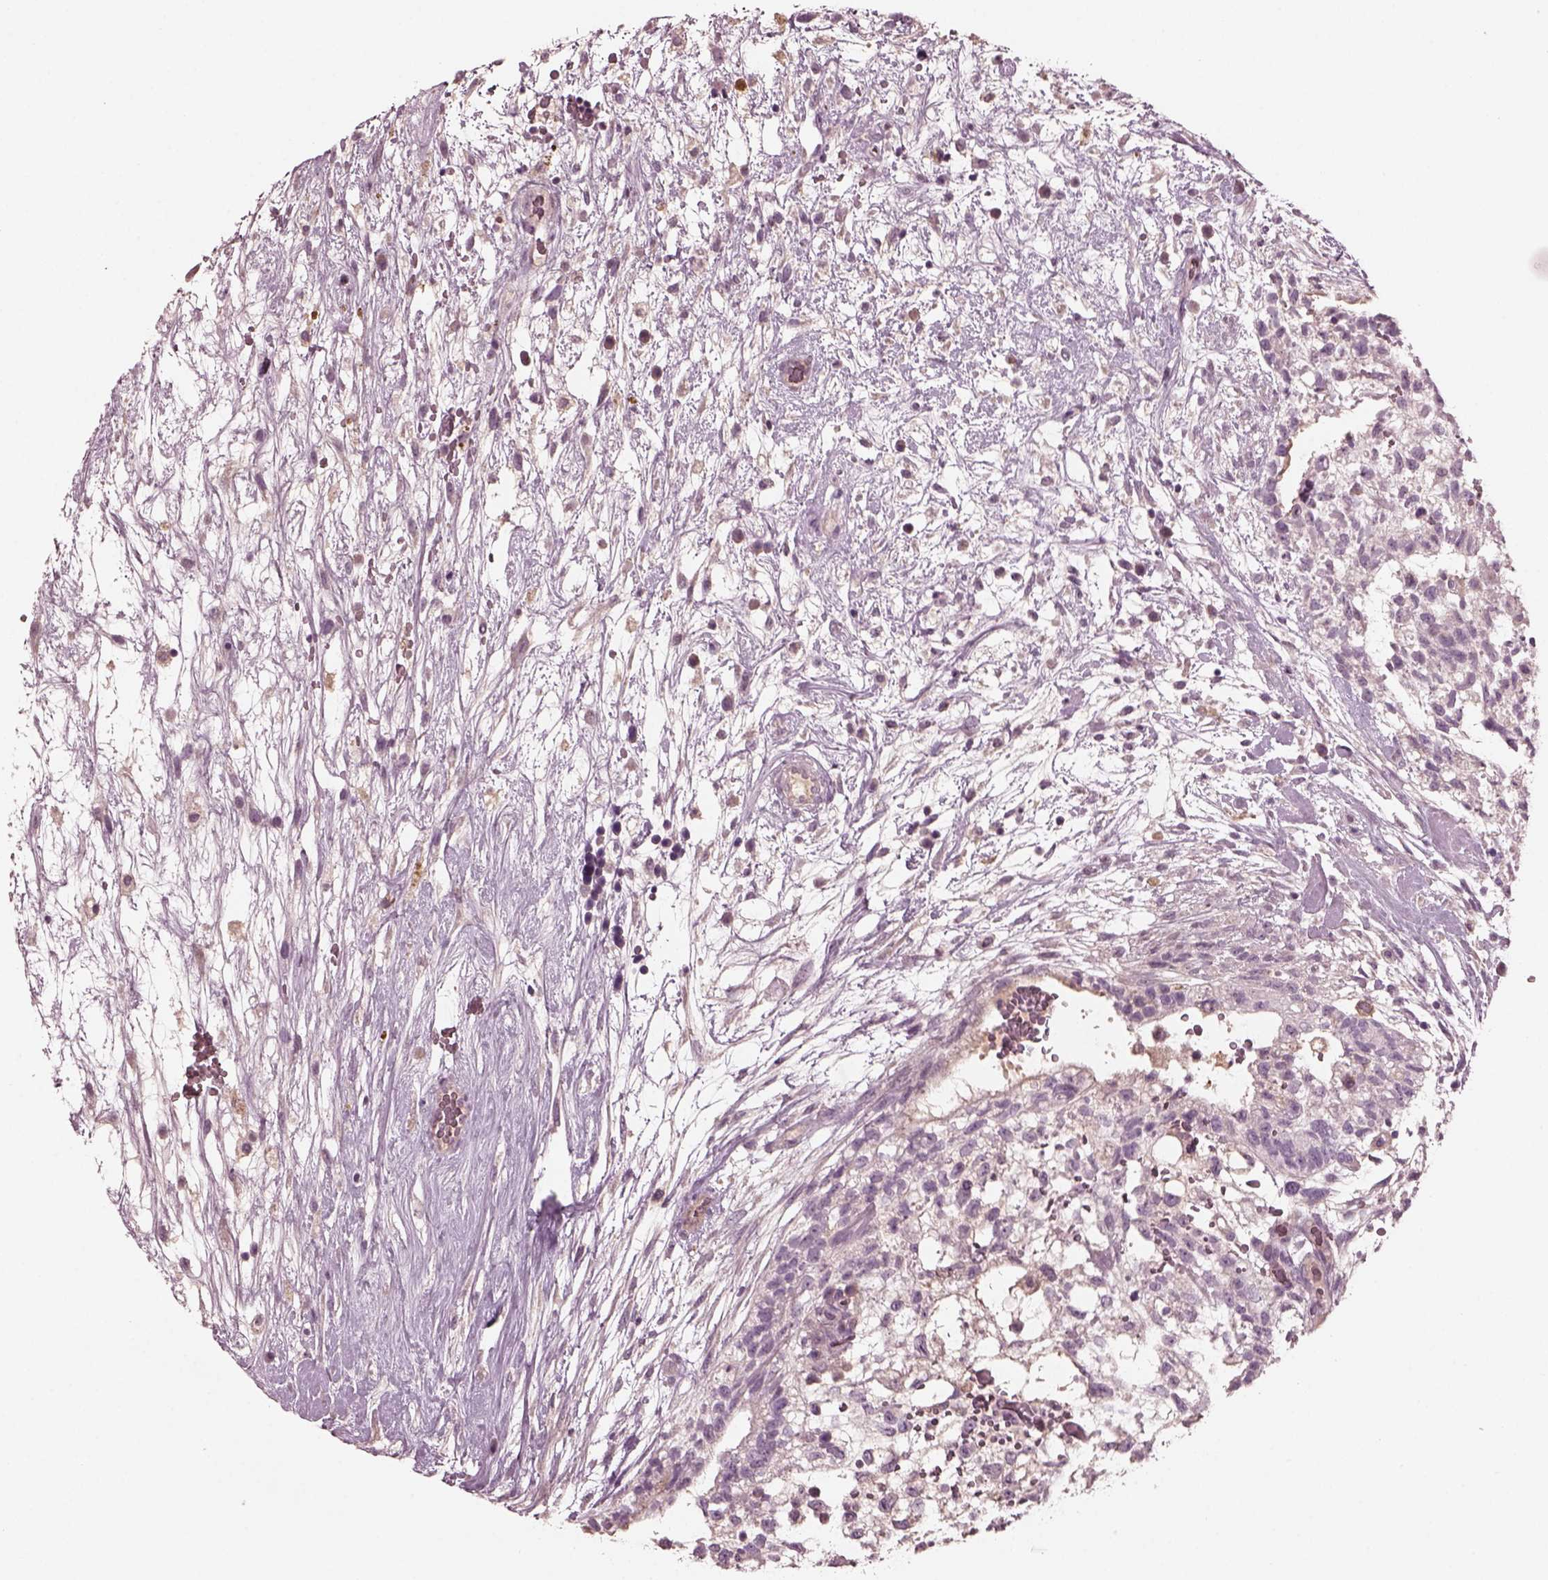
{"staining": {"intensity": "negative", "quantity": "none", "location": "none"}, "tissue": "testis cancer", "cell_type": "Tumor cells", "image_type": "cancer", "snomed": [{"axis": "morphology", "description": "Normal tissue, NOS"}, {"axis": "morphology", "description": "Carcinoma, Embryonal, NOS"}, {"axis": "topography", "description": "Testis"}], "caption": "DAB immunohistochemical staining of testis cancer demonstrates no significant expression in tumor cells.", "gene": "PORCN", "patient": {"sex": "male", "age": 32}}